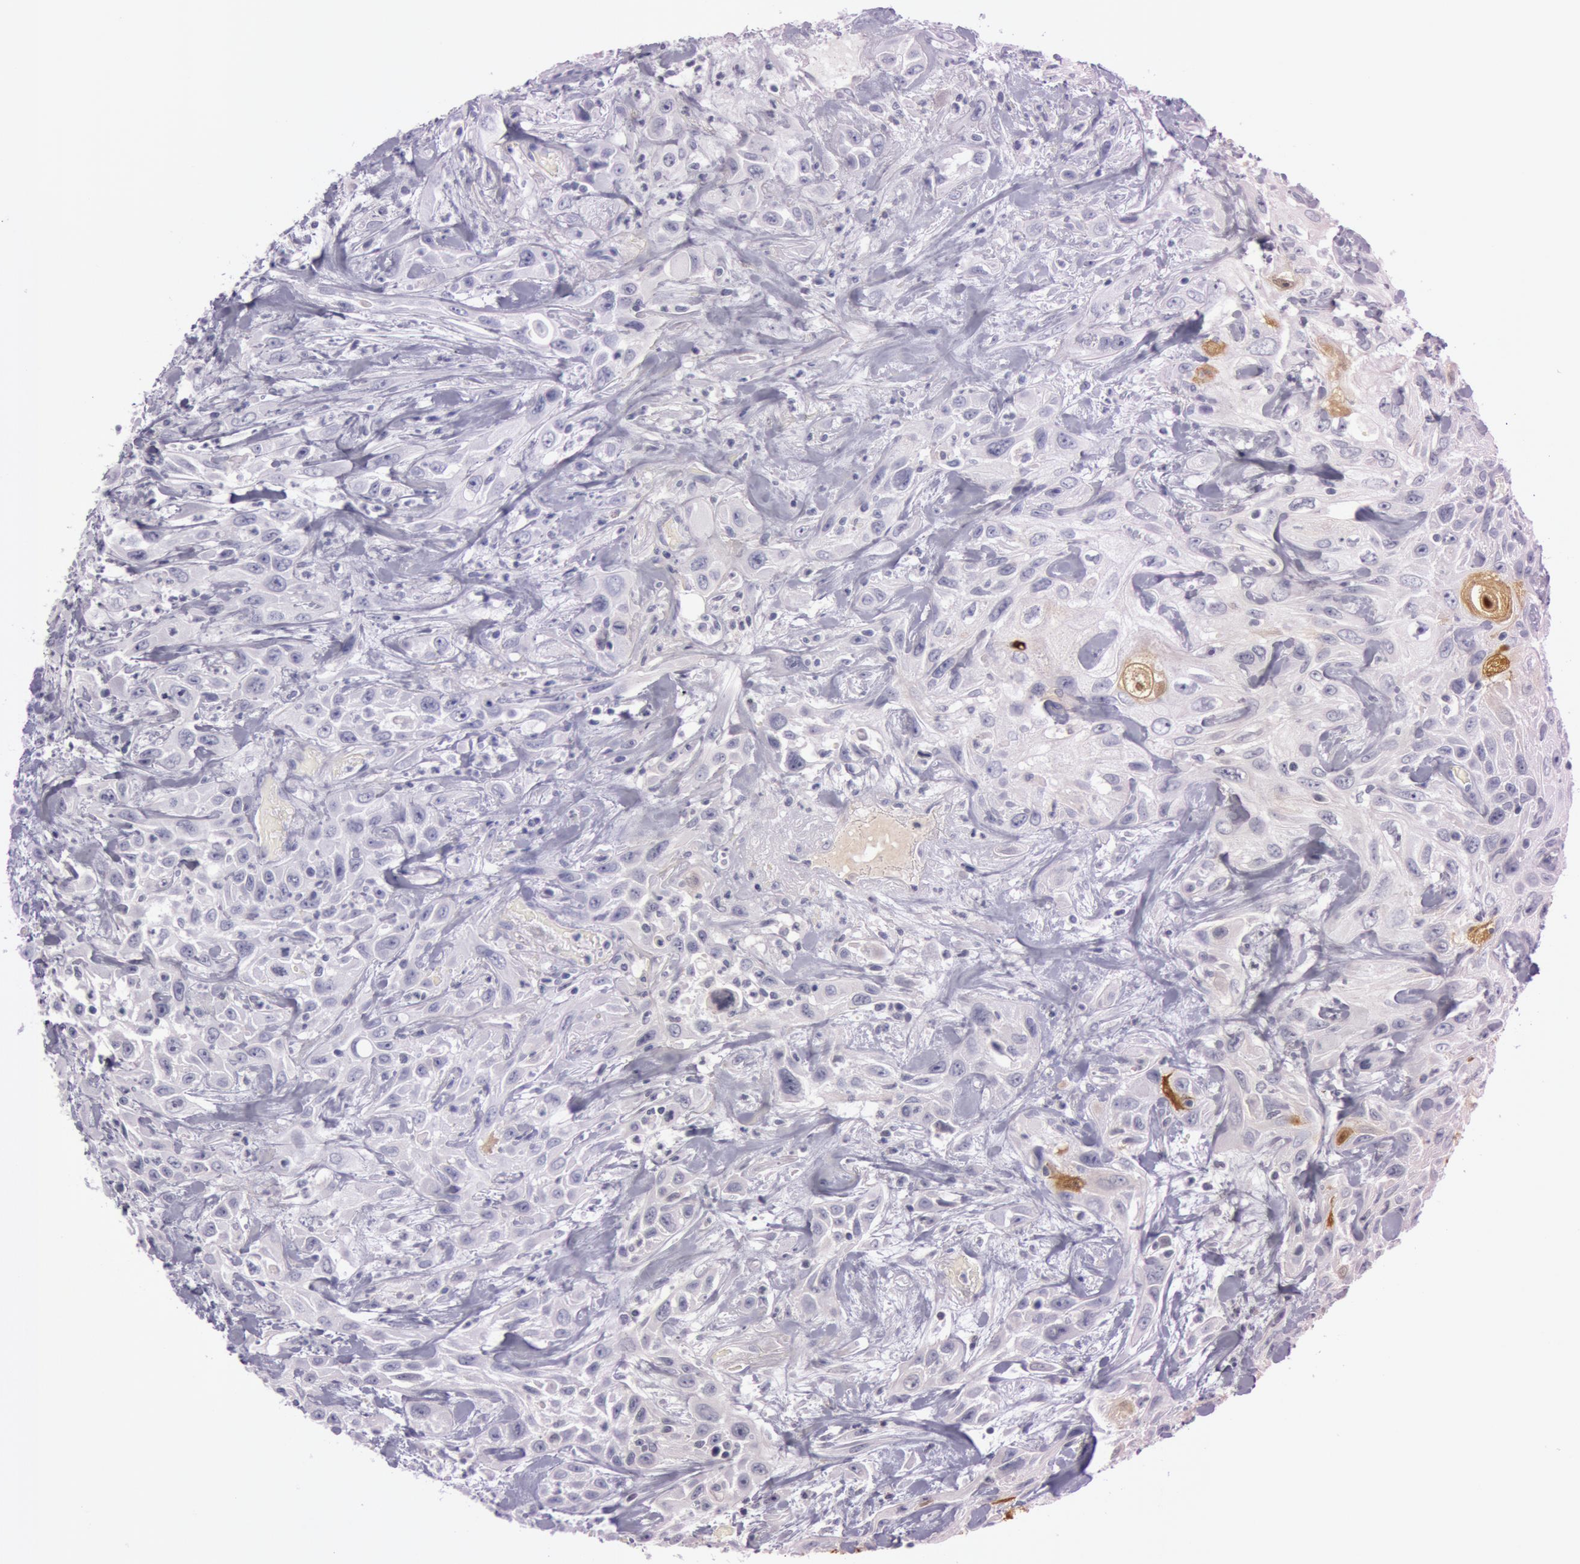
{"staining": {"intensity": "moderate", "quantity": "25%-75%", "location": "cytoplasmic/membranous"}, "tissue": "urothelial cancer", "cell_type": "Tumor cells", "image_type": "cancer", "snomed": [{"axis": "morphology", "description": "Urothelial carcinoma, High grade"}, {"axis": "topography", "description": "Urinary bladder"}], "caption": "Immunohistochemical staining of human urothelial carcinoma (high-grade) demonstrates medium levels of moderate cytoplasmic/membranous protein staining in about 25%-75% of tumor cells.", "gene": "S100A7", "patient": {"sex": "female", "age": 84}}